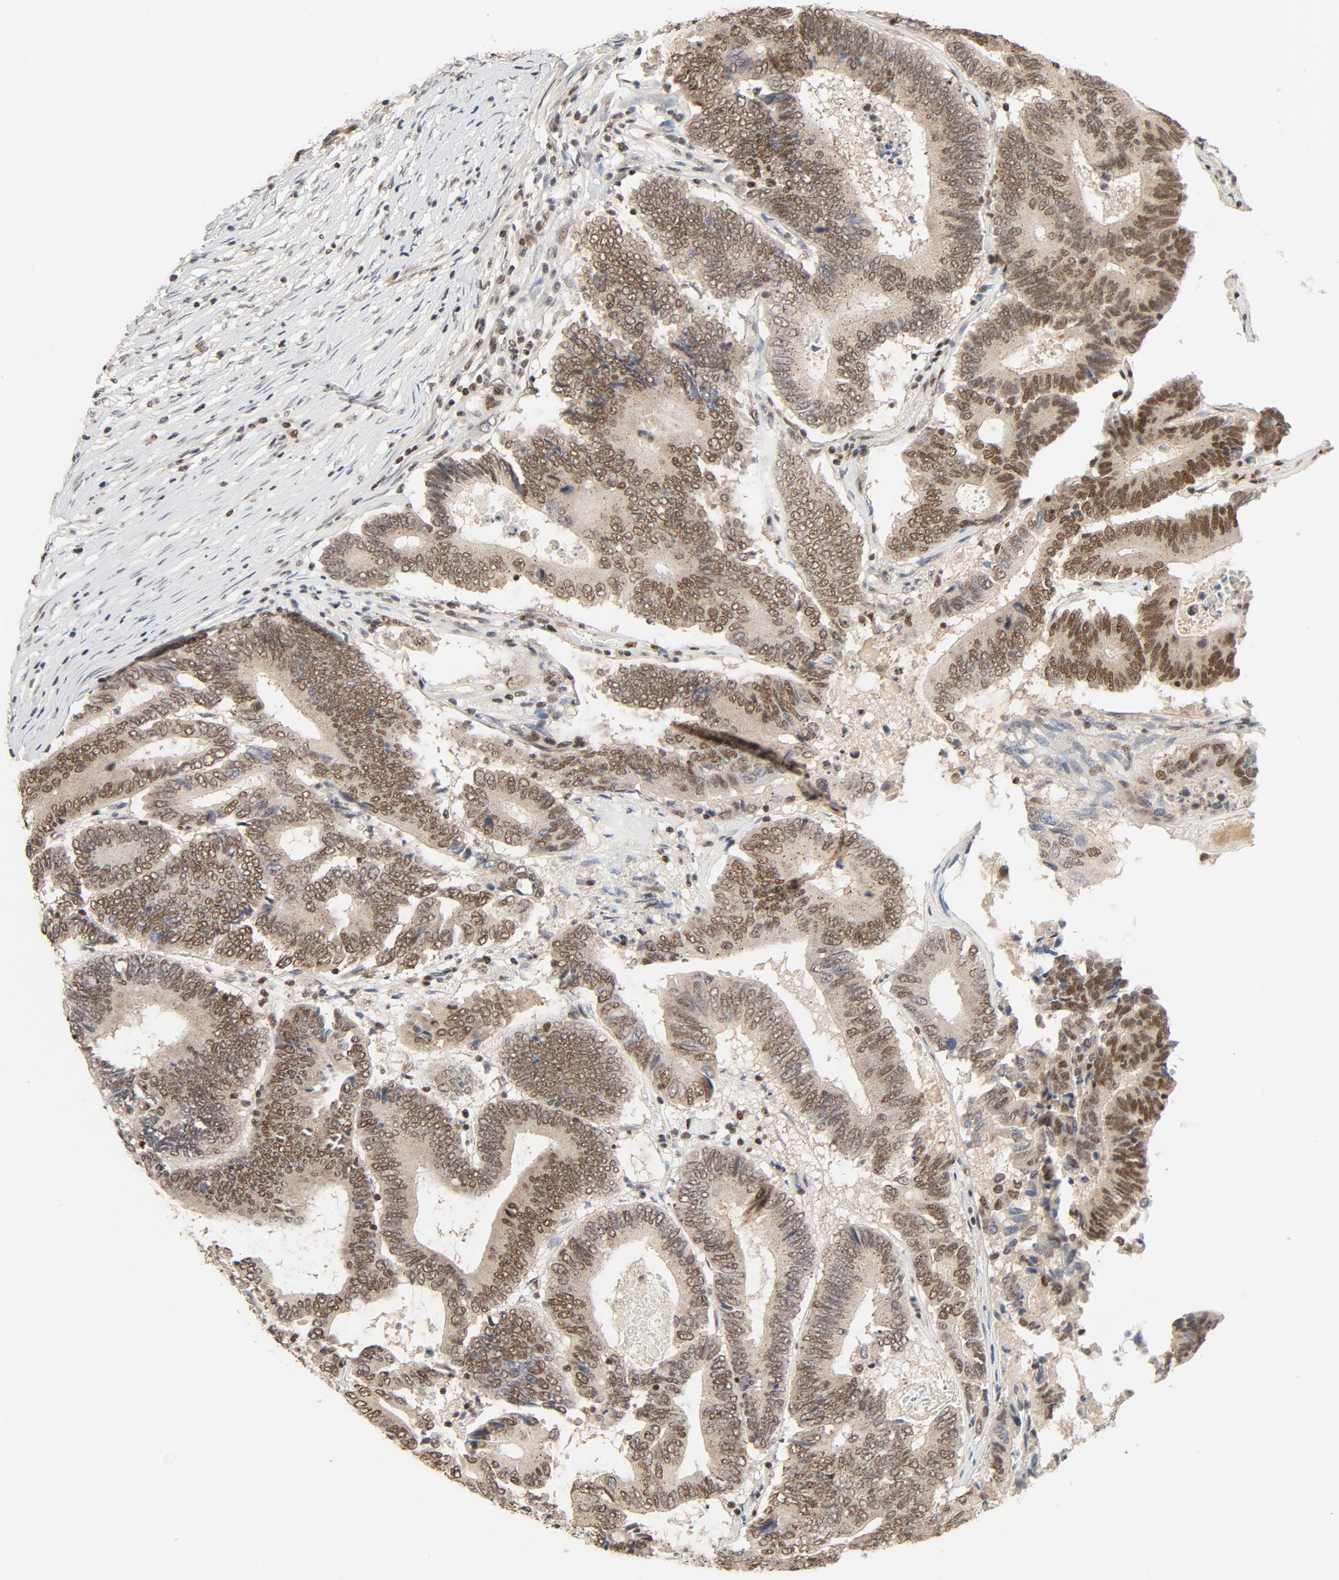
{"staining": {"intensity": "moderate", "quantity": ">75%", "location": "nuclear"}, "tissue": "colorectal cancer", "cell_type": "Tumor cells", "image_type": "cancer", "snomed": [{"axis": "morphology", "description": "Adenocarcinoma, NOS"}, {"axis": "topography", "description": "Colon"}], "caption": "A brown stain highlights moderate nuclear positivity of a protein in colorectal cancer tumor cells.", "gene": "SMARCD1", "patient": {"sex": "female", "age": 78}}